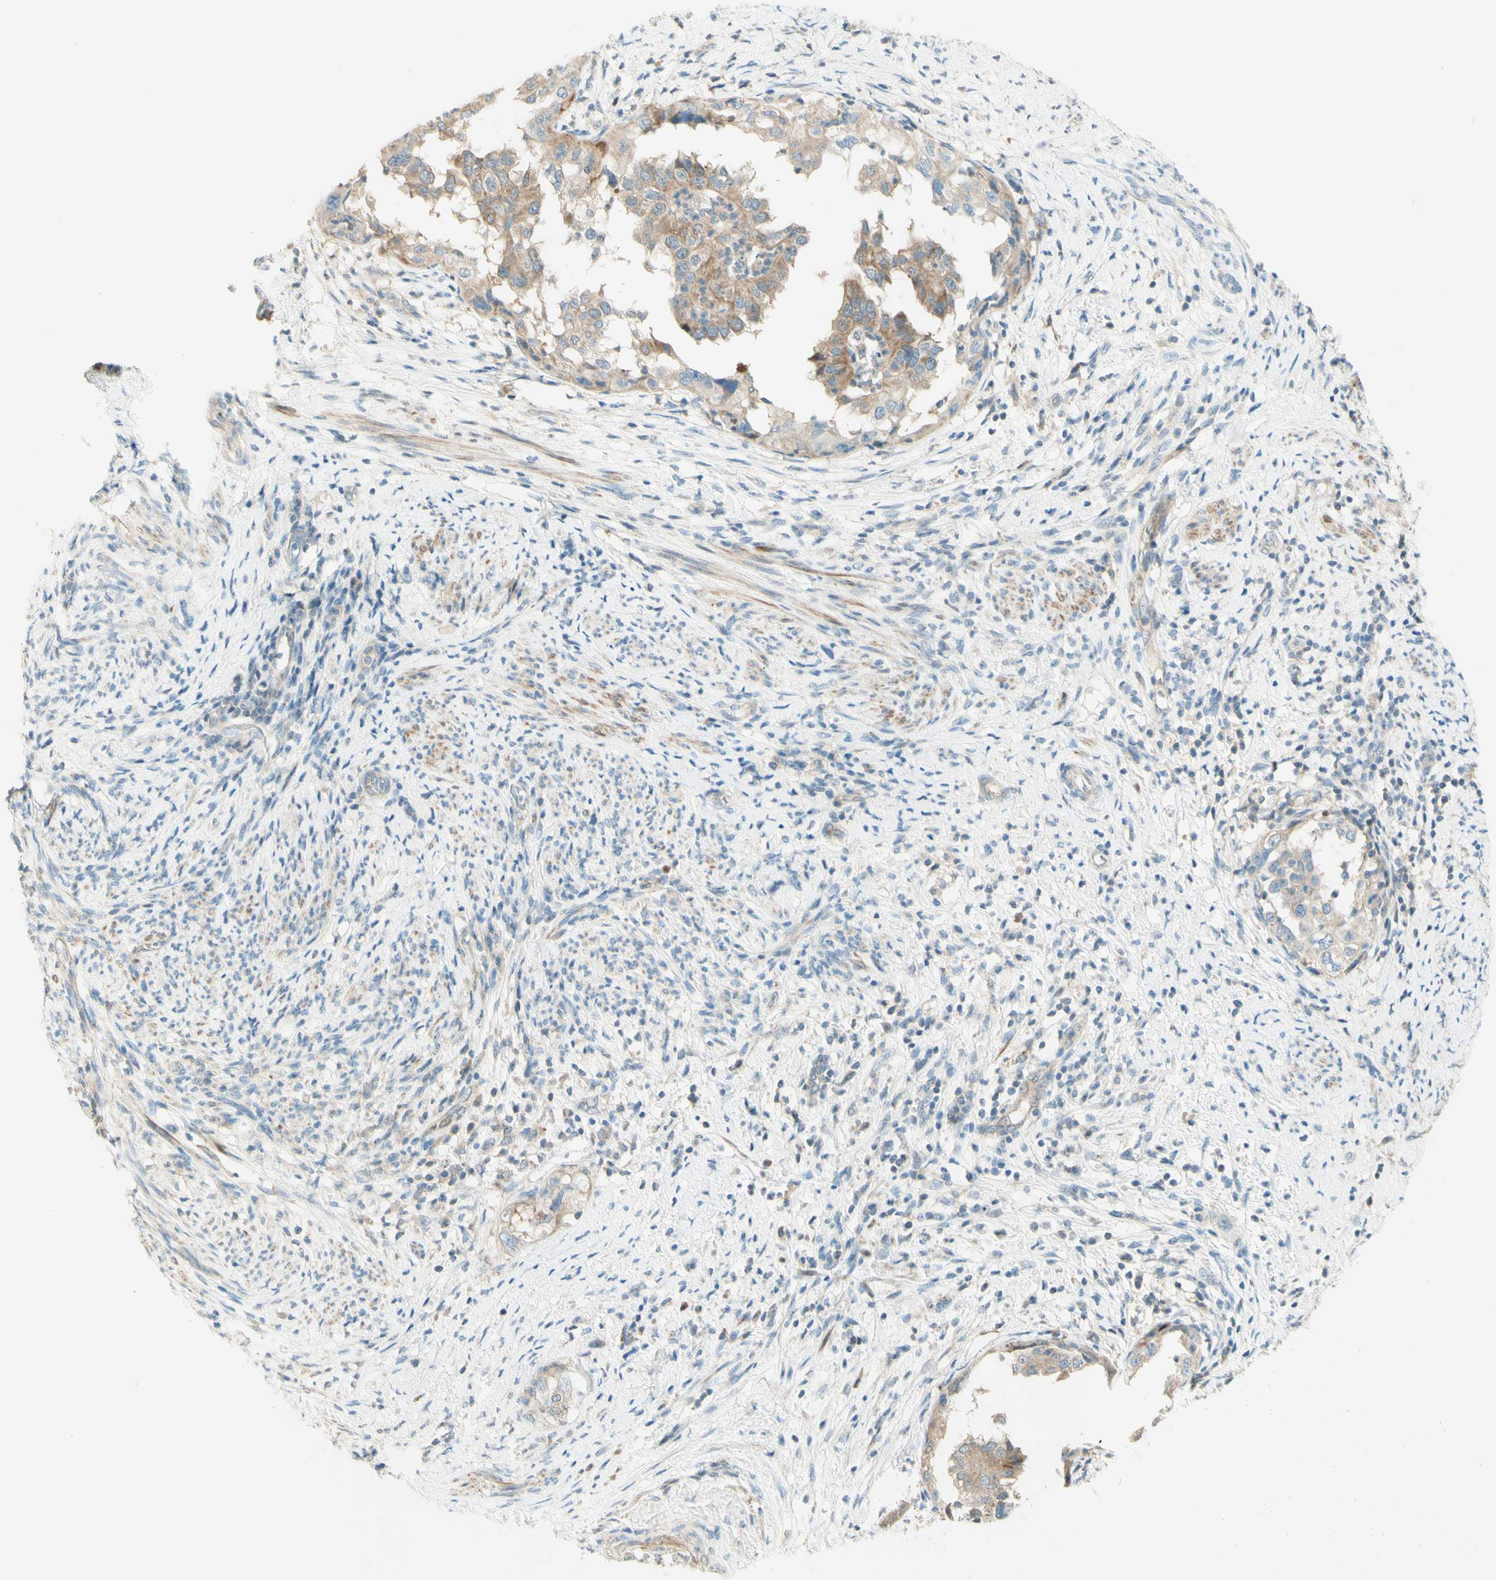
{"staining": {"intensity": "moderate", "quantity": ">75%", "location": "cytoplasmic/membranous"}, "tissue": "endometrial cancer", "cell_type": "Tumor cells", "image_type": "cancer", "snomed": [{"axis": "morphology", "description": "Adenocarcinoma, NOS"}, {"axis": "topography", "description": "Endometrium"}], "caption": "Tumor cells demonstrate moderate cytoplasmic/membranous staining in approximately >75% of cells in adenocarcinoma (endometrial). The staining is performed using DAB brown chromogen to label protein expression. The nuclei are counter-stained blue using hematoxylin.", "gene": "PROM1", "patient": {"sex": "female", "age": 85}}